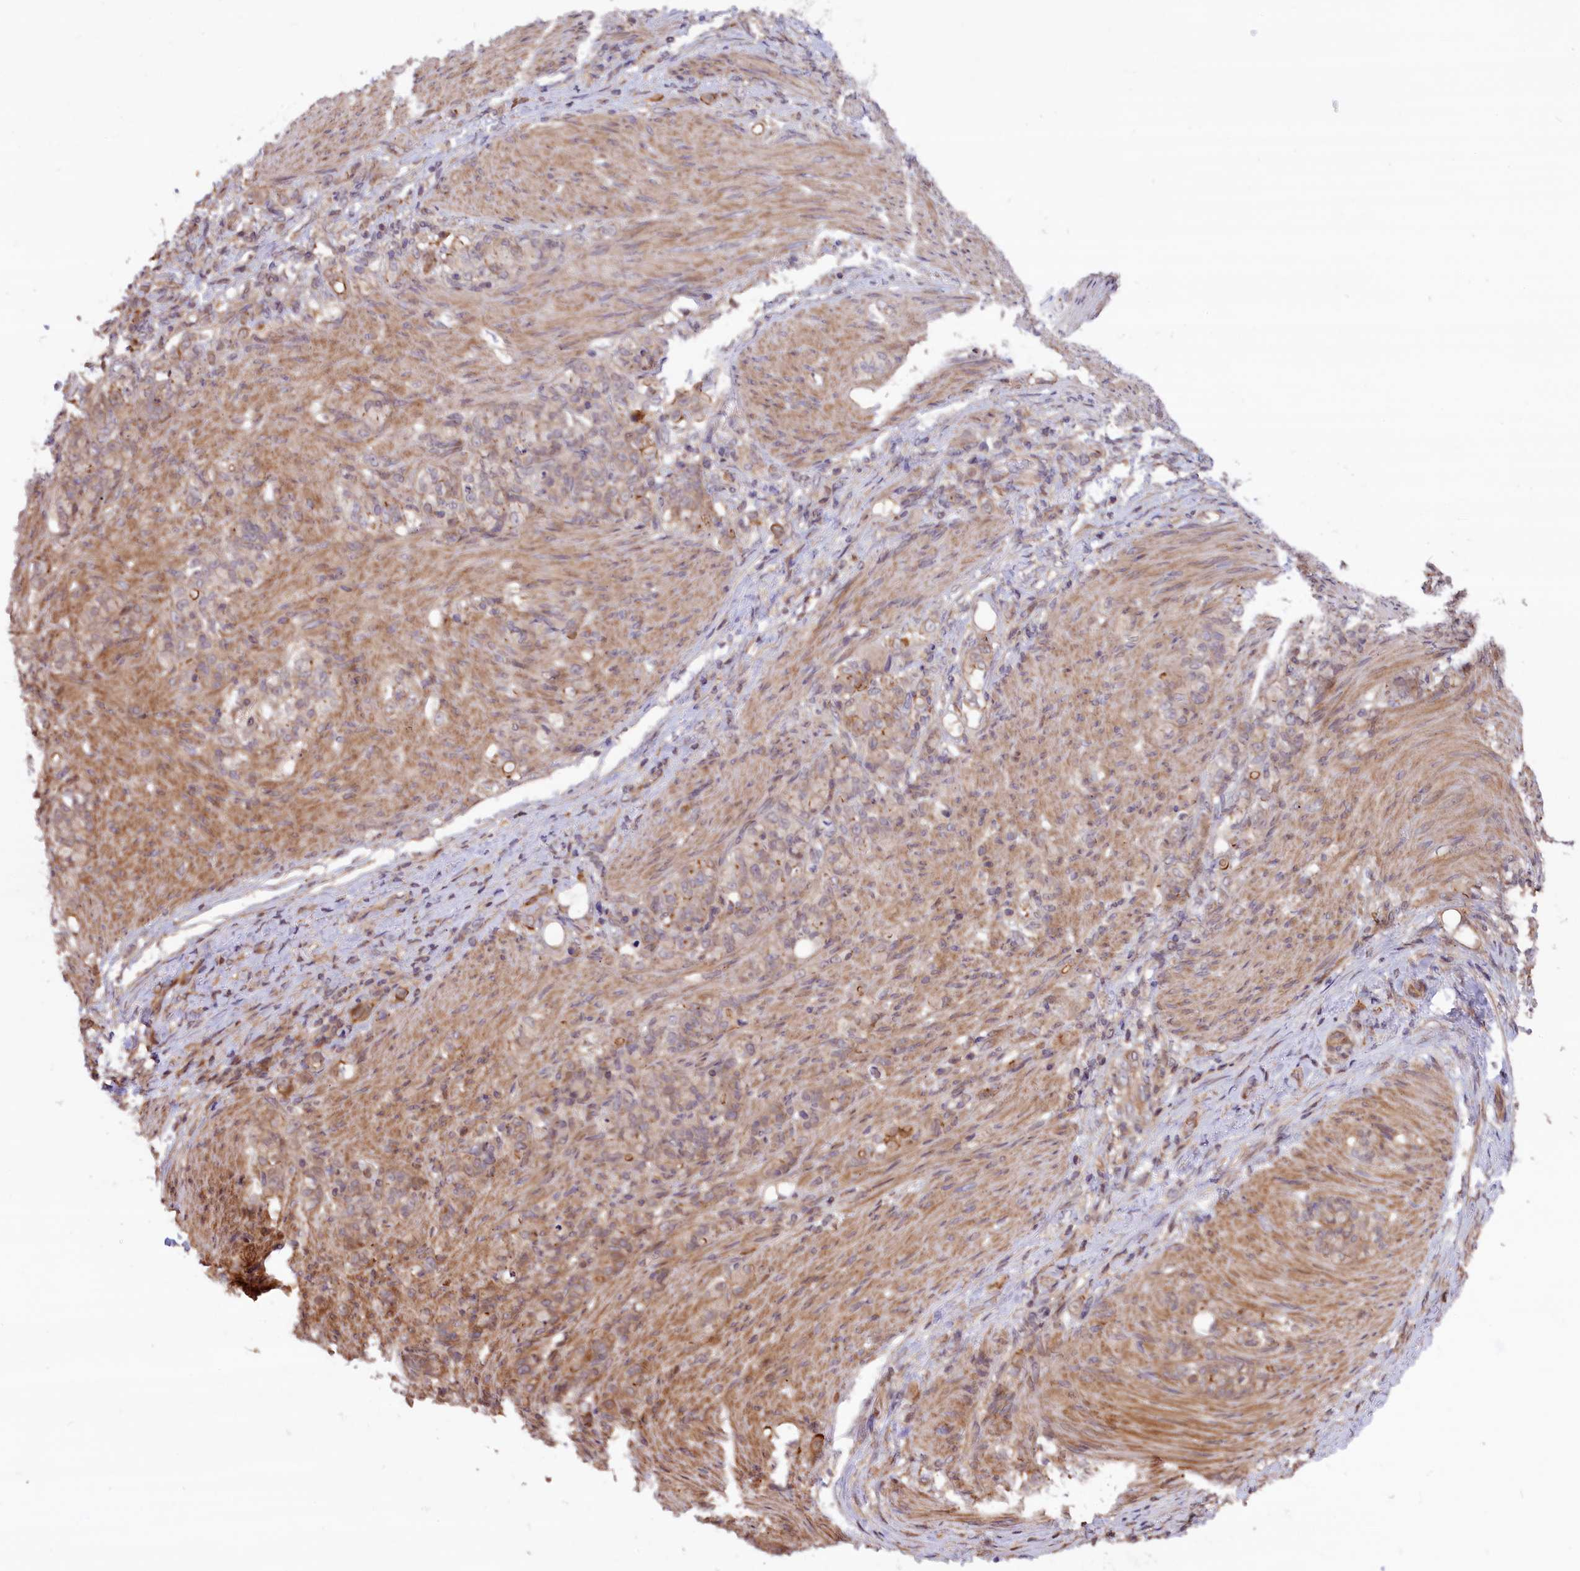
{"staining": {"intensity": "negative", "quantity": "none", "location": "none"}, "tissue": "stomach cancer", "cell_type": "Tumor cells", "image_type": "cancer", "snomed": [{"axis": "morphology", "description": "Adenocarcinoma, NOS"}, {"axis": "topography", "description": "Stomach"}], "caption": "DAB immunohistochemical staining of stomach cancer (adenocarcinoma) exhibits no significant expression in tumor cells.", "gene": "RIC8A", "patient": {"sex": "female", "age": 79}}